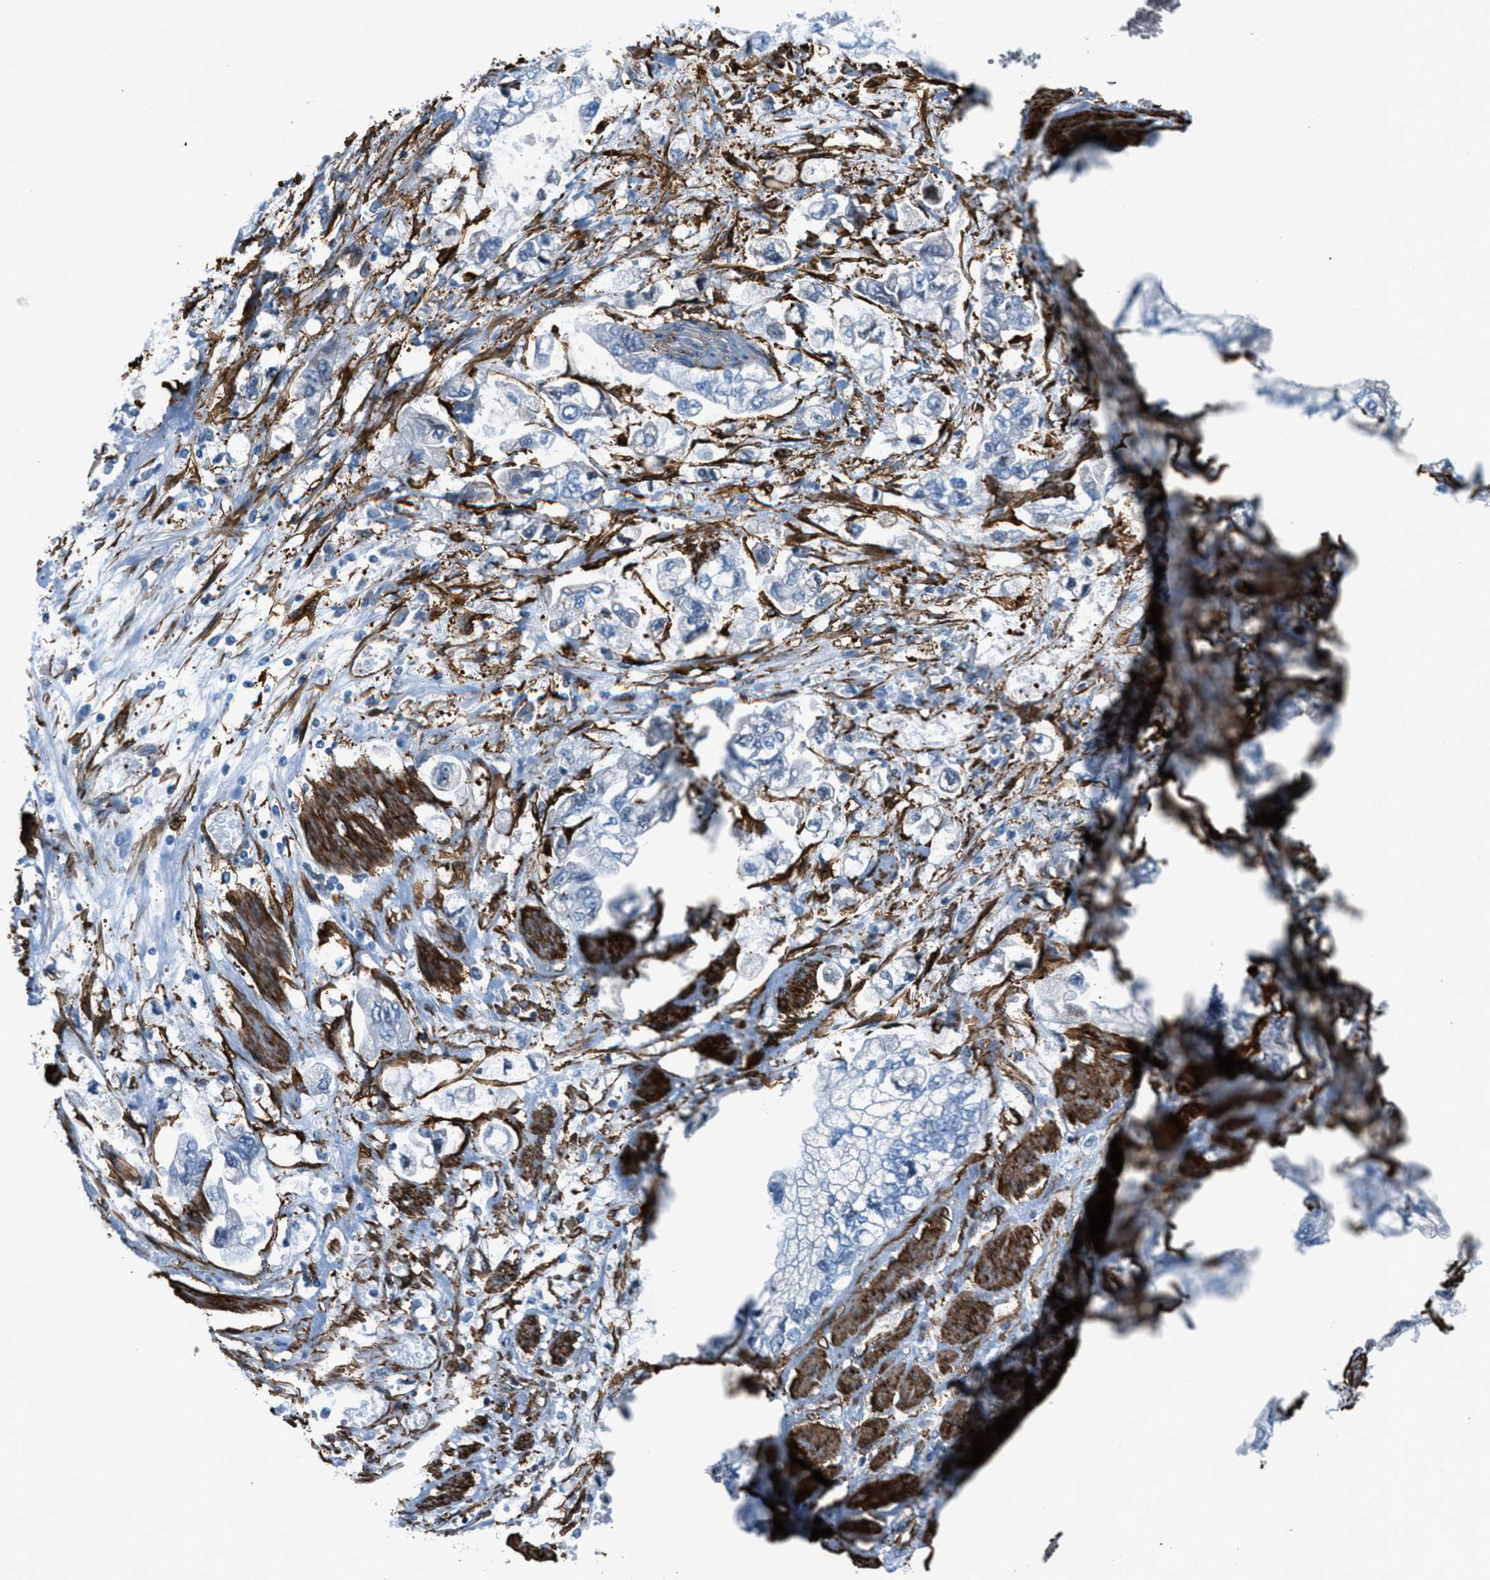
{"staining": {"intensity": "negative", "quantity": "none", "location": "none"}, "tissue": "stomach cancer", "cell_type": "Tumor cells", "image_type": "cancer", "snomed": [{"axis": "morphology", "description": "Normal tissue, NOS"}, {"axis": "morphology", "description": "Adenocarcinoma, NOS"}, {"axis": "topography", "description": "Stomach"}], "caption": "The histopathology image demonstrates no significant expression in tumor cells of stomach cancer.", "gene": "CALD1", "patient": {"sex": "male", "age": 62}}